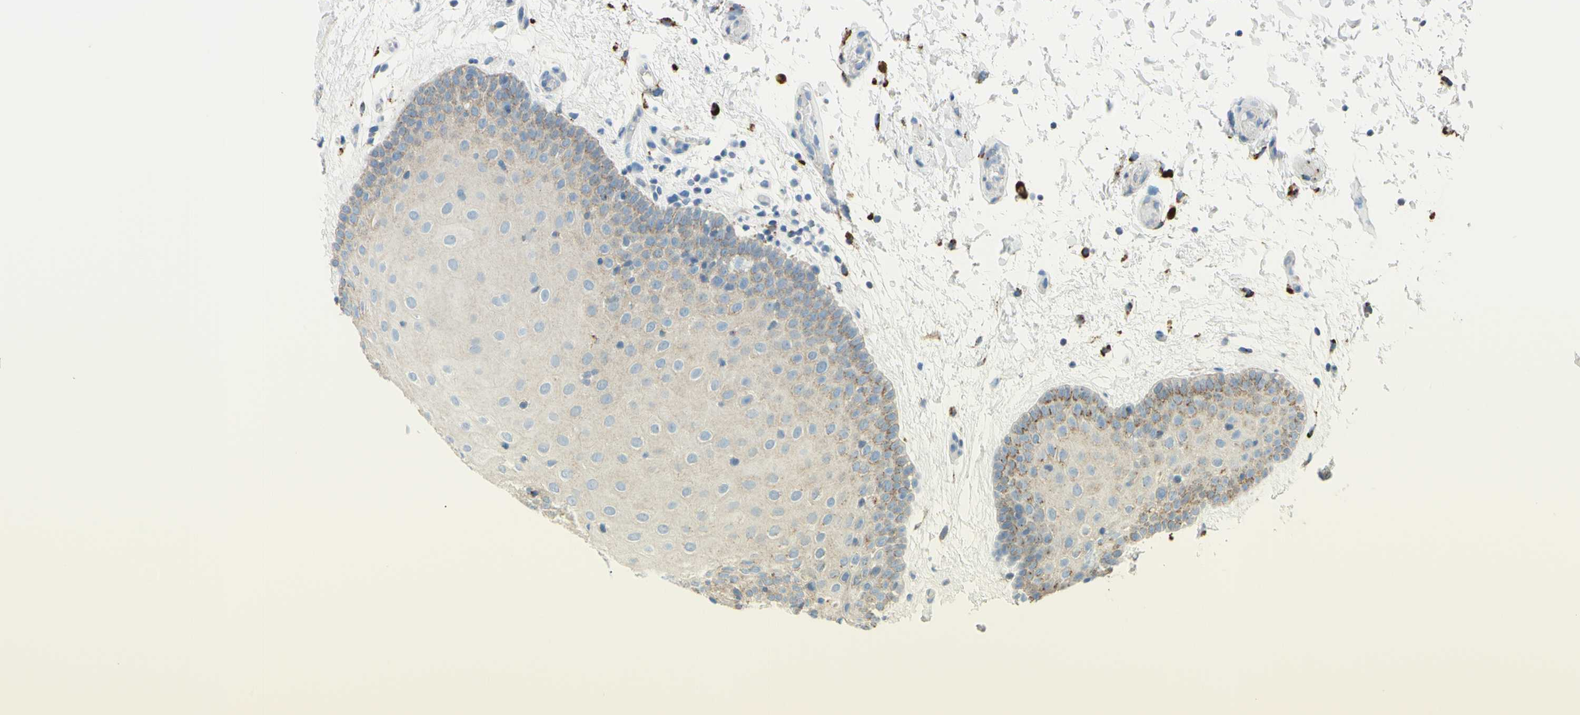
{"staining": {"intensity": "weak", "quantity": "25%-75%", "location": "cytoplasmic/membranous"}, "tissue": "oral mucosa", "cell_type": "Squamous epithelial cells", "image_type": "normal", "snomed": [{"axis": "morphology", "description": "Normal tissue, NOS"}, {"axis": "morphology", "description": "Squamous cell carcinoma, NOS"}, {"axis": "topography", "description": "Skeletal muscle"}, {"axis": "topography", "description": "Oral tissue"}, {"axis": "topography", "description": "Head-Neck"}], "caption": "Brown immunohistochemical staining in unremarkable oral mucosa displays weak cytoplasmic/membranous expression in about 25%-75% of squamous epithelial cells. (IHC, brightfield microscopy, high magnification).", "gene": "CTSD", "patient": {"sex": "male", "age": 71}}